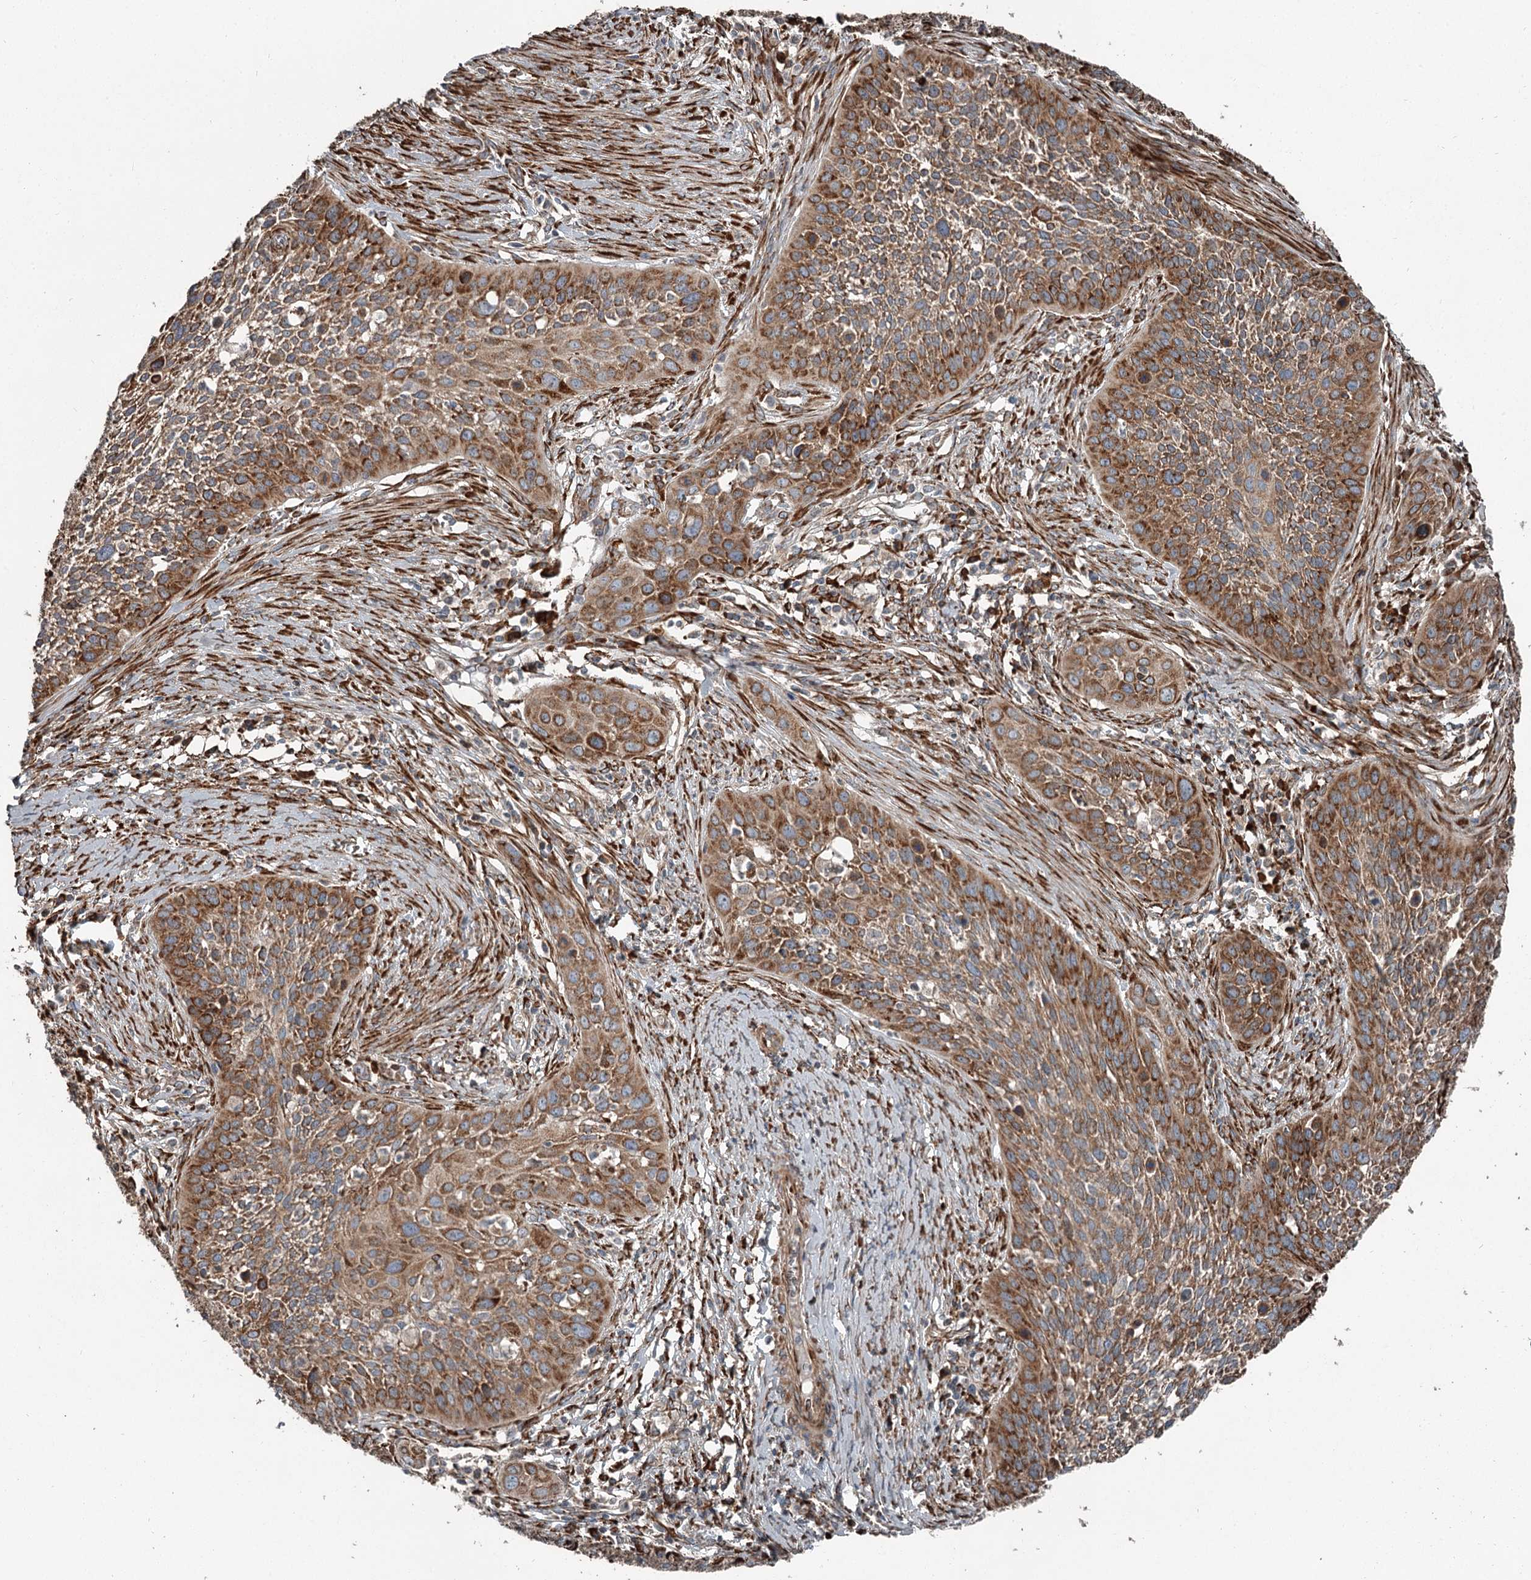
{"staining": {"intensity": "moderate", "quantity": ">75%", "location": "cytoplasmic/membranous"}, "tissue": "cervical cancer", "cell_type": "Tumor cells", "image_type": "cancer", "snomed": [{"axis": "morphology", "description": "Squamous cell carcinoma, NOS"}, {"axis": "topography", "description": "Cervix"}], "caption": "Approximately >75% of tumor cells in human cervical cancer (squamous cell carcinoma) demonstrate moderate cytoplasmic/membranous protein staining as visualized by brown immunohistochemical staining.", "gene": "RASSF8", "patient": {"sex": "female", "age": 34}}